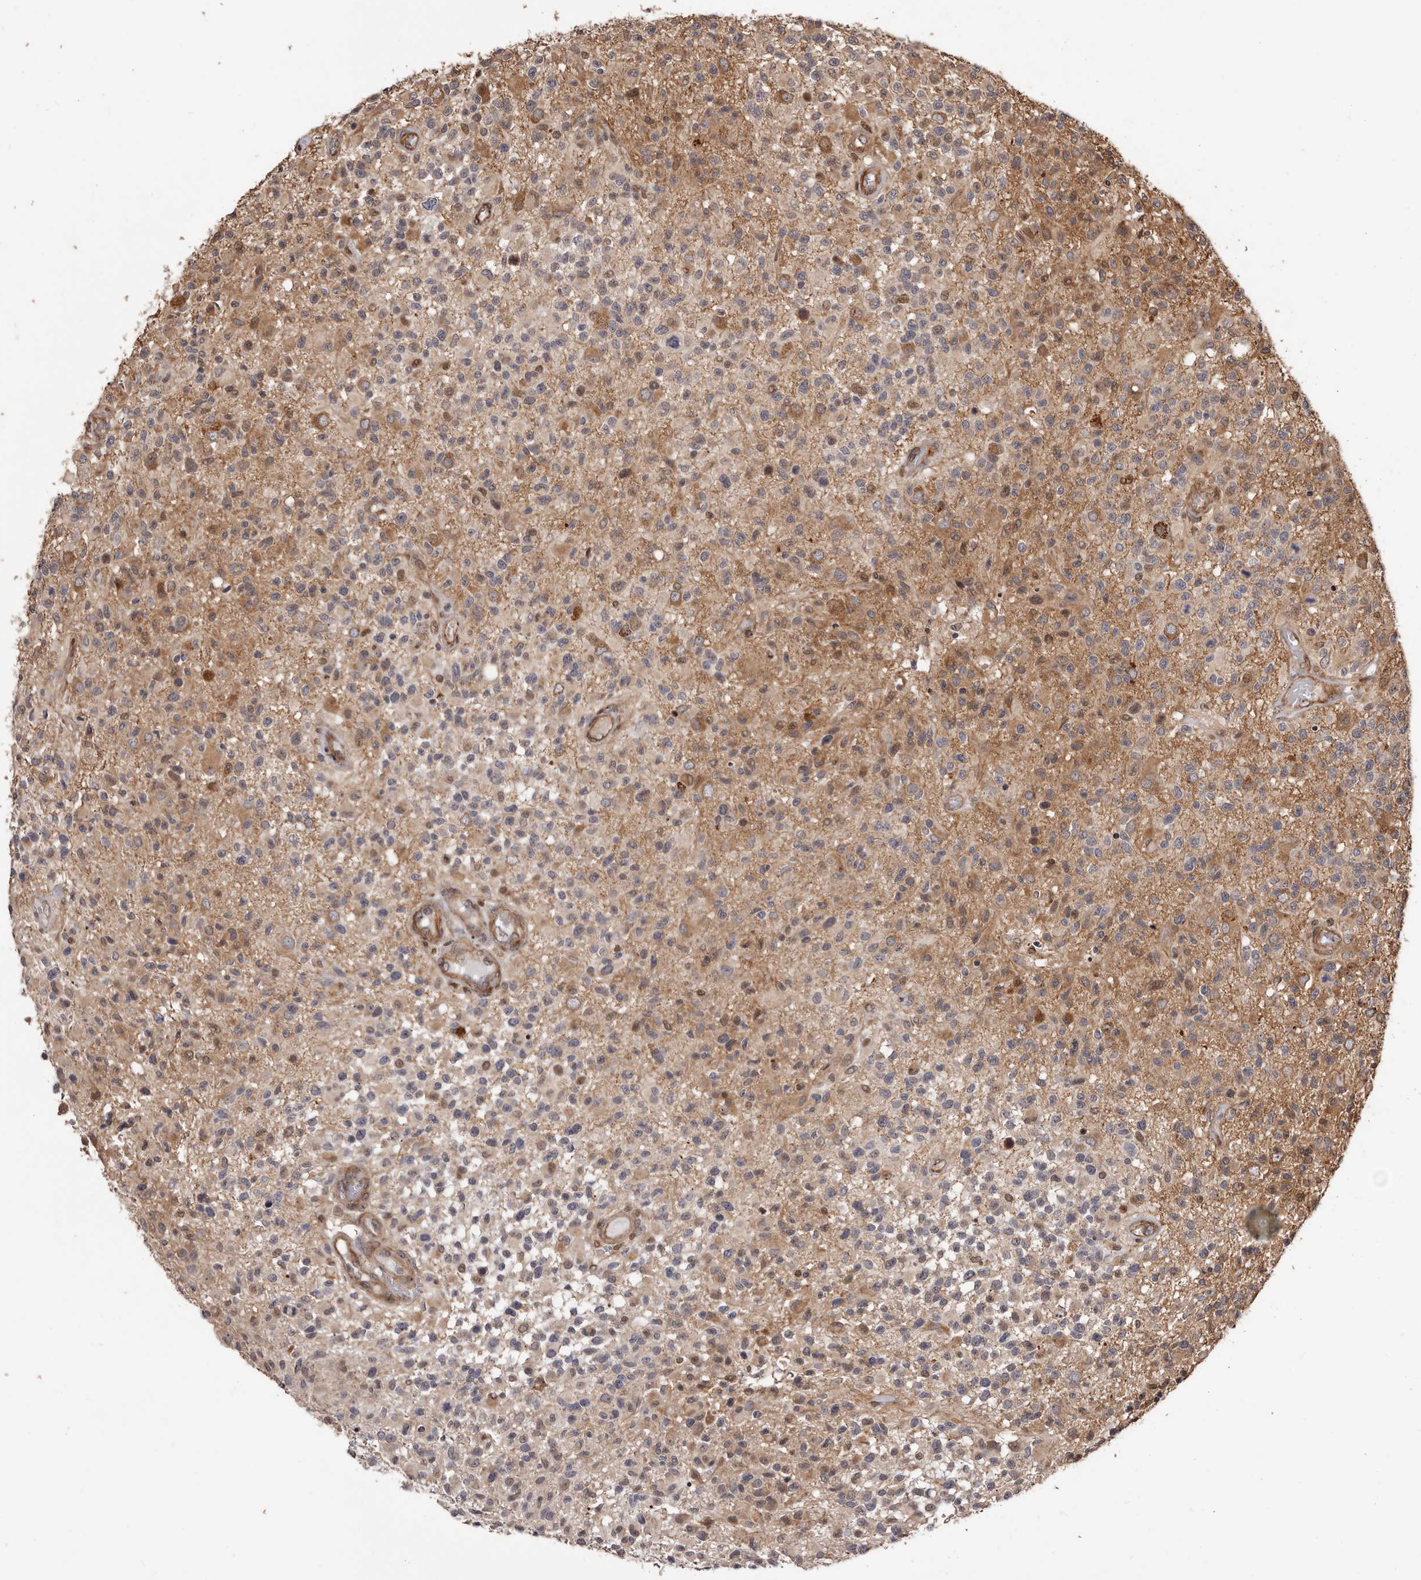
{"staining": {"intensity": "moderate", "quantity": "<25%", "location": "cytoplasmic/membranous"}, "tissue": "glioma", "cell_type": "Tumor cells", "image_type": "cancer", "snomed": [{"axis": "morphology", "description": "Glioma, malignant, High grade"}, {"axis": "morphology", "description": "Glioblastoma, NOS"}, {"axis": "topography", "description": "Brain"}], "caption": "Protein staining of glioma tissue reveals moderate cytoplasmic/membranous expression in about <25% of tumor cells.", "gene": "ZCCHC7", "patient": {"sex": "male", "age": 60}}